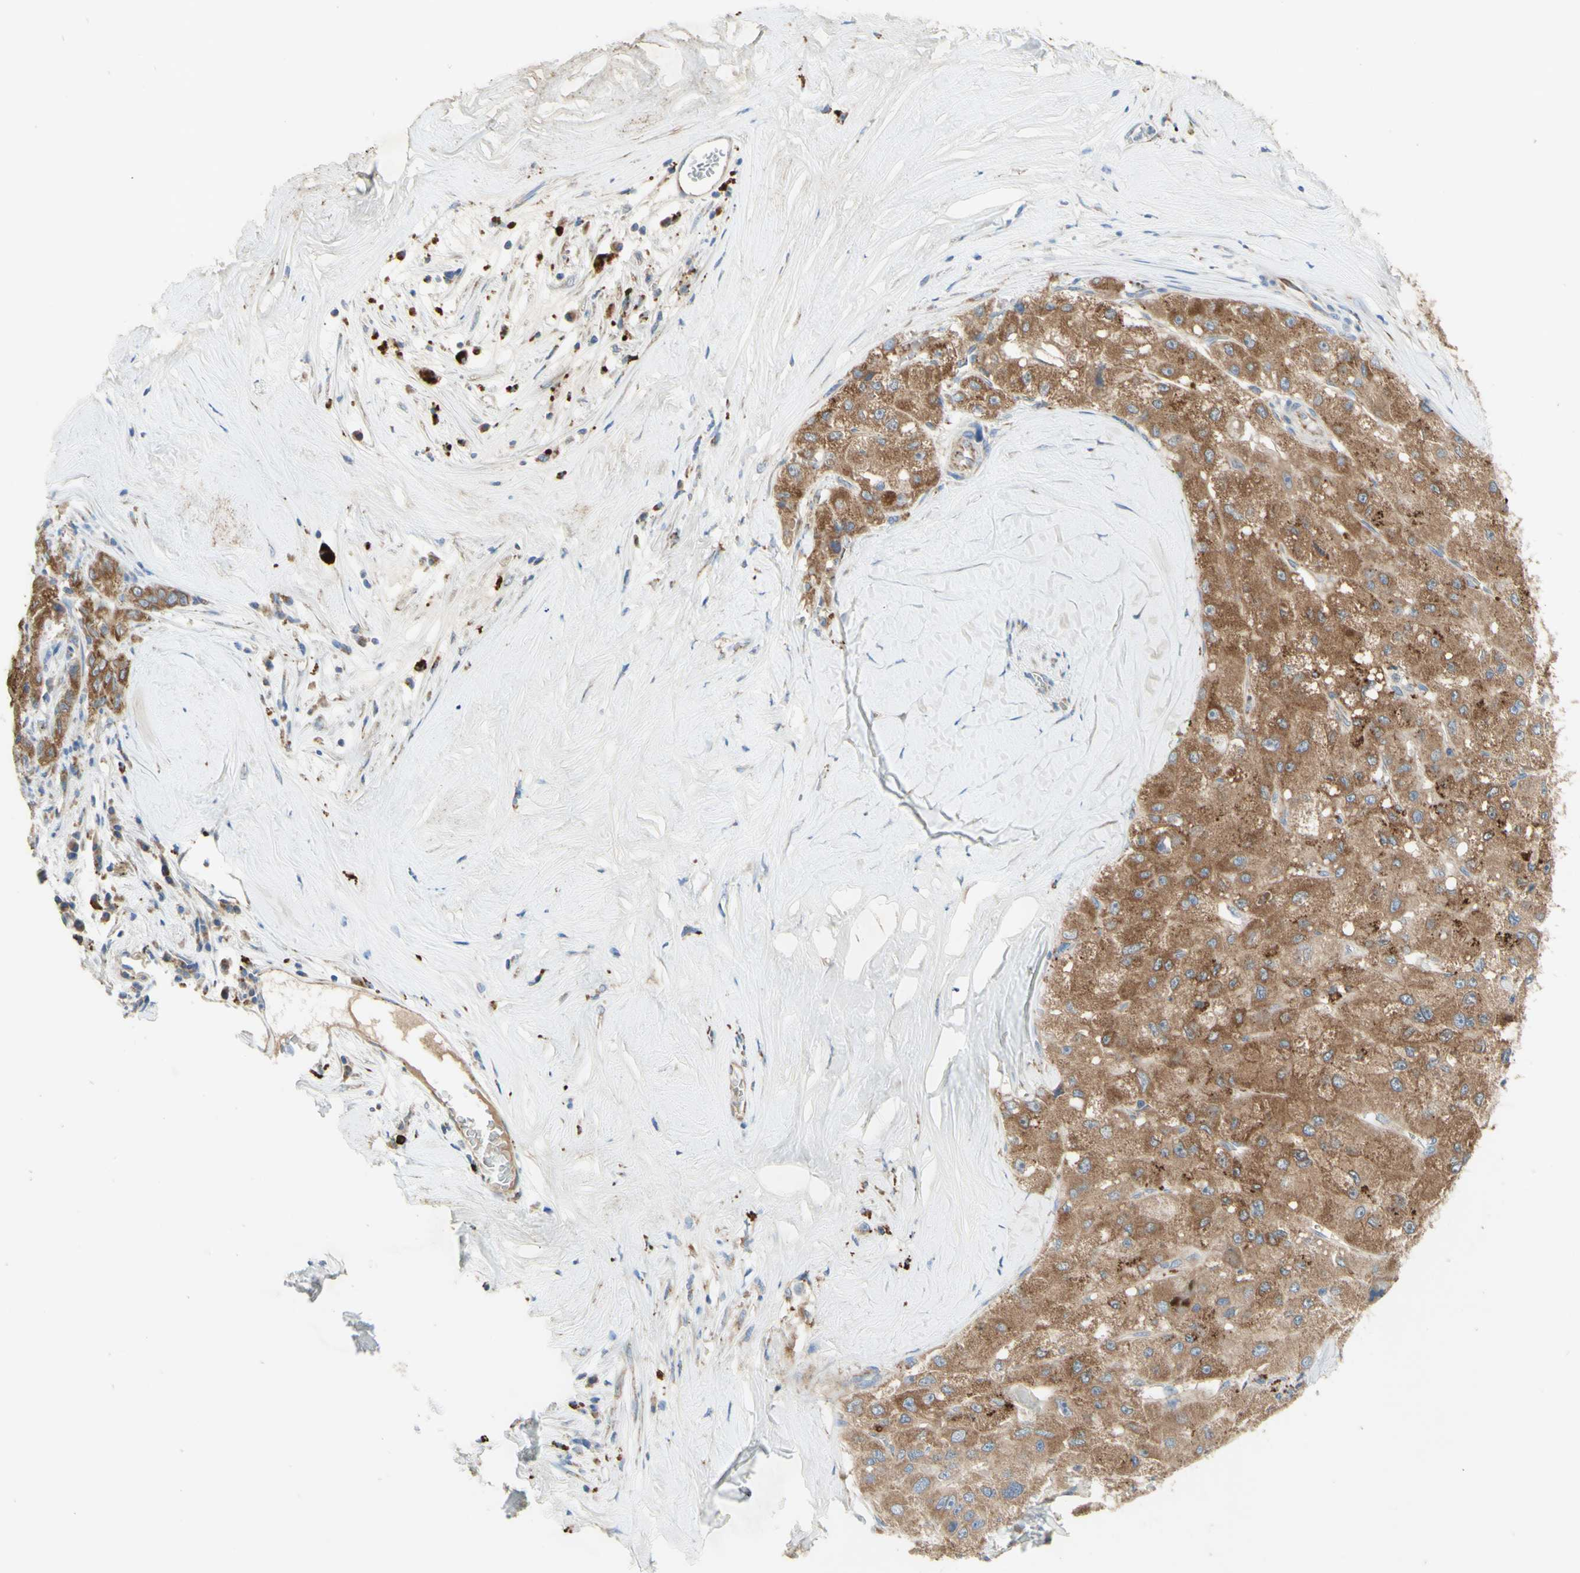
{"staining": {"intensity": "moderate", "quantity": ">75%", "location": "cytoplasmic/membranous"}, "tissue": "liver cancer", "cell_type": "Tumor cells", "image_type": "cancer", "snomed": [{"axis": "morphology", "description": "Carcinoma, Hepatocellular, NOS"}, {"axis": "topography", "description": "Liver"}], "caption": "Immunohistochemical staining of human liver cancer (hepatocellular carcinoma) demonstrates medium levels of moderate cytoplasmic/membranous positivity in about >75% of tumor cells. Immunohistochemistry (ihc) stains the protein of interest in brown and the nuclei are stained blue.", "gene": "ARMC10", "patient": {"sex": "male", "age": 80}}